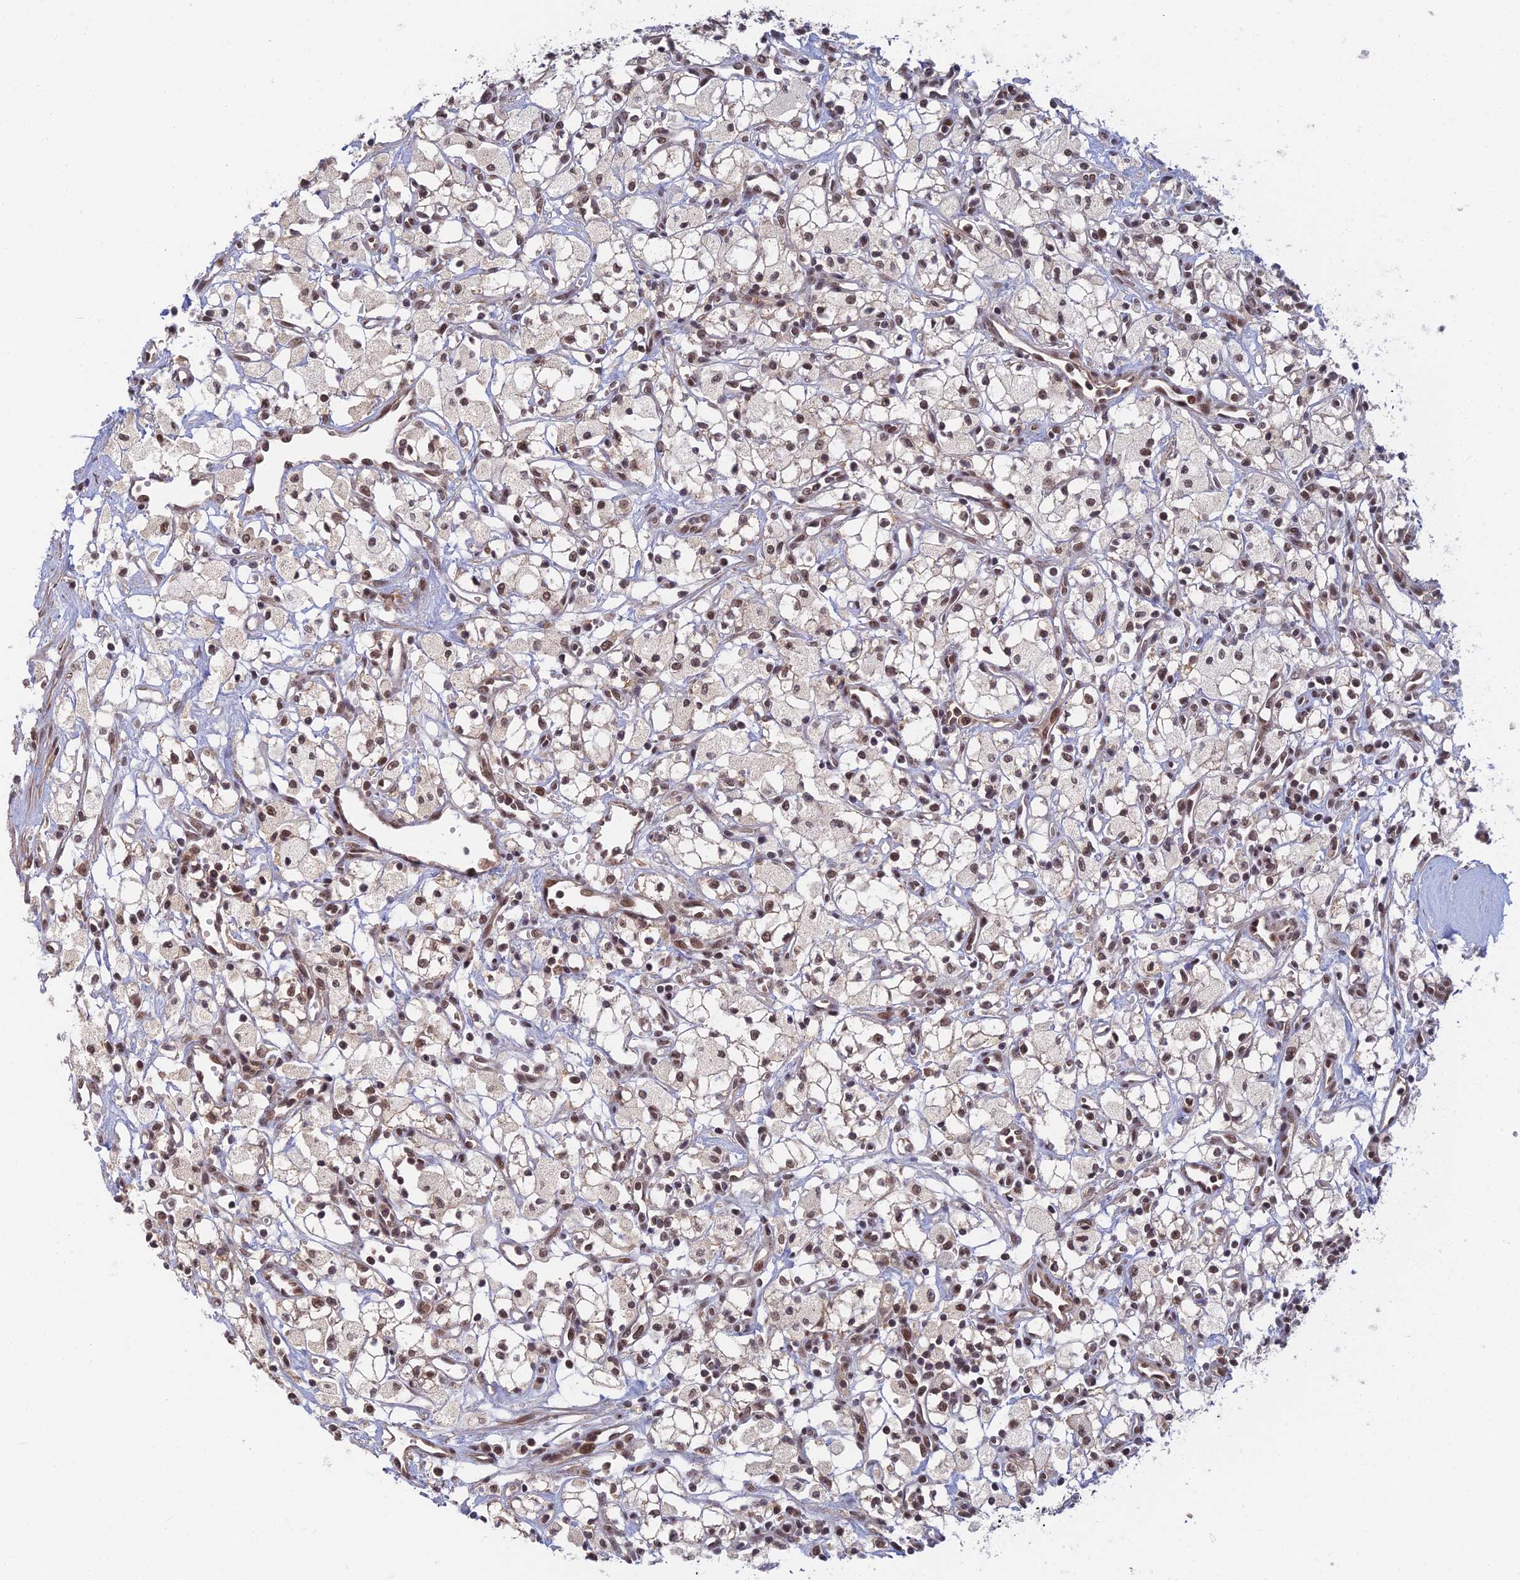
{"staining": {"intensity": "moderate", "quantity": ">75%", "location": "nuclear"}, "tissue": "renal cancer", "cell_type": "Tumor cells", "image_type": "cancer", "snomed": [{"axis": "morphology", "description": "Adenocarcinoma, NOS"}, {"axis": "topography", "description": "Kidney"}], "caption": "High-power microscopy captured an immunohistochemistry micrograph of renal cancer (adenocarcinoma), revealing moderate nuclear expression in about >75% of tumor cells.", "gene": "TCEA2", "patient": {"sex": "male", "age": 59}}